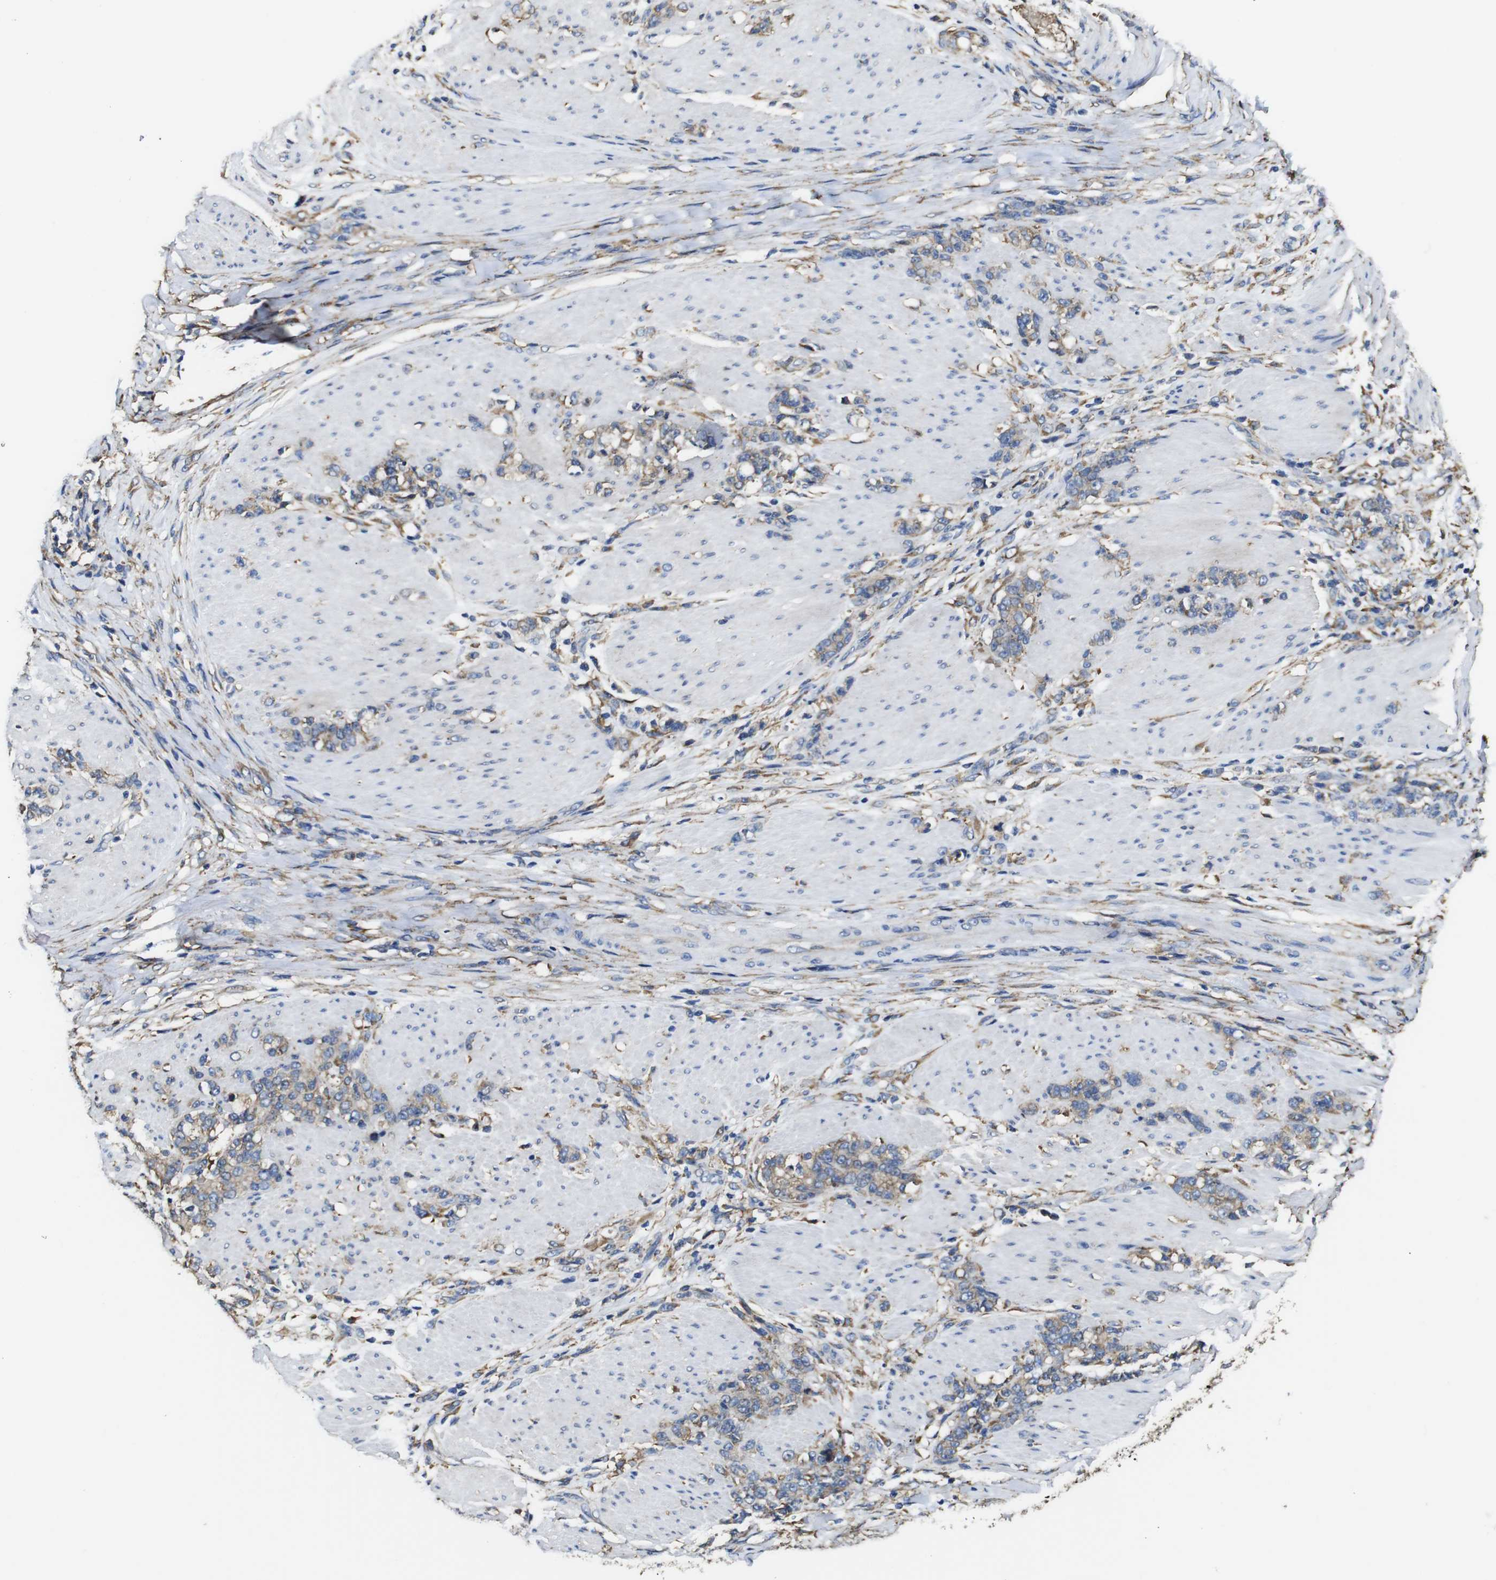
{"staining": {"intensity": "weak", "quantity": ">75%", "location": "cytoplasmic/membranous"}, "tissue": "stomach cancer", "cell_type": "Tumor cells", "image_type": "cancer", "snomed": [{"axis": "morphology", "description": "Adenocarcinoma, NOS"}, {"axis": "topography", "description": "Stomach, lower"}], "caption": "Stomach adenocarcinoma tissue reveals weak cytoplasmic/membranous staining in approximately >75% of tumor cells, visualized by immunohistochemistry.", "gene": "PPIB", "patient": {"sex": "male", "age": 88}}